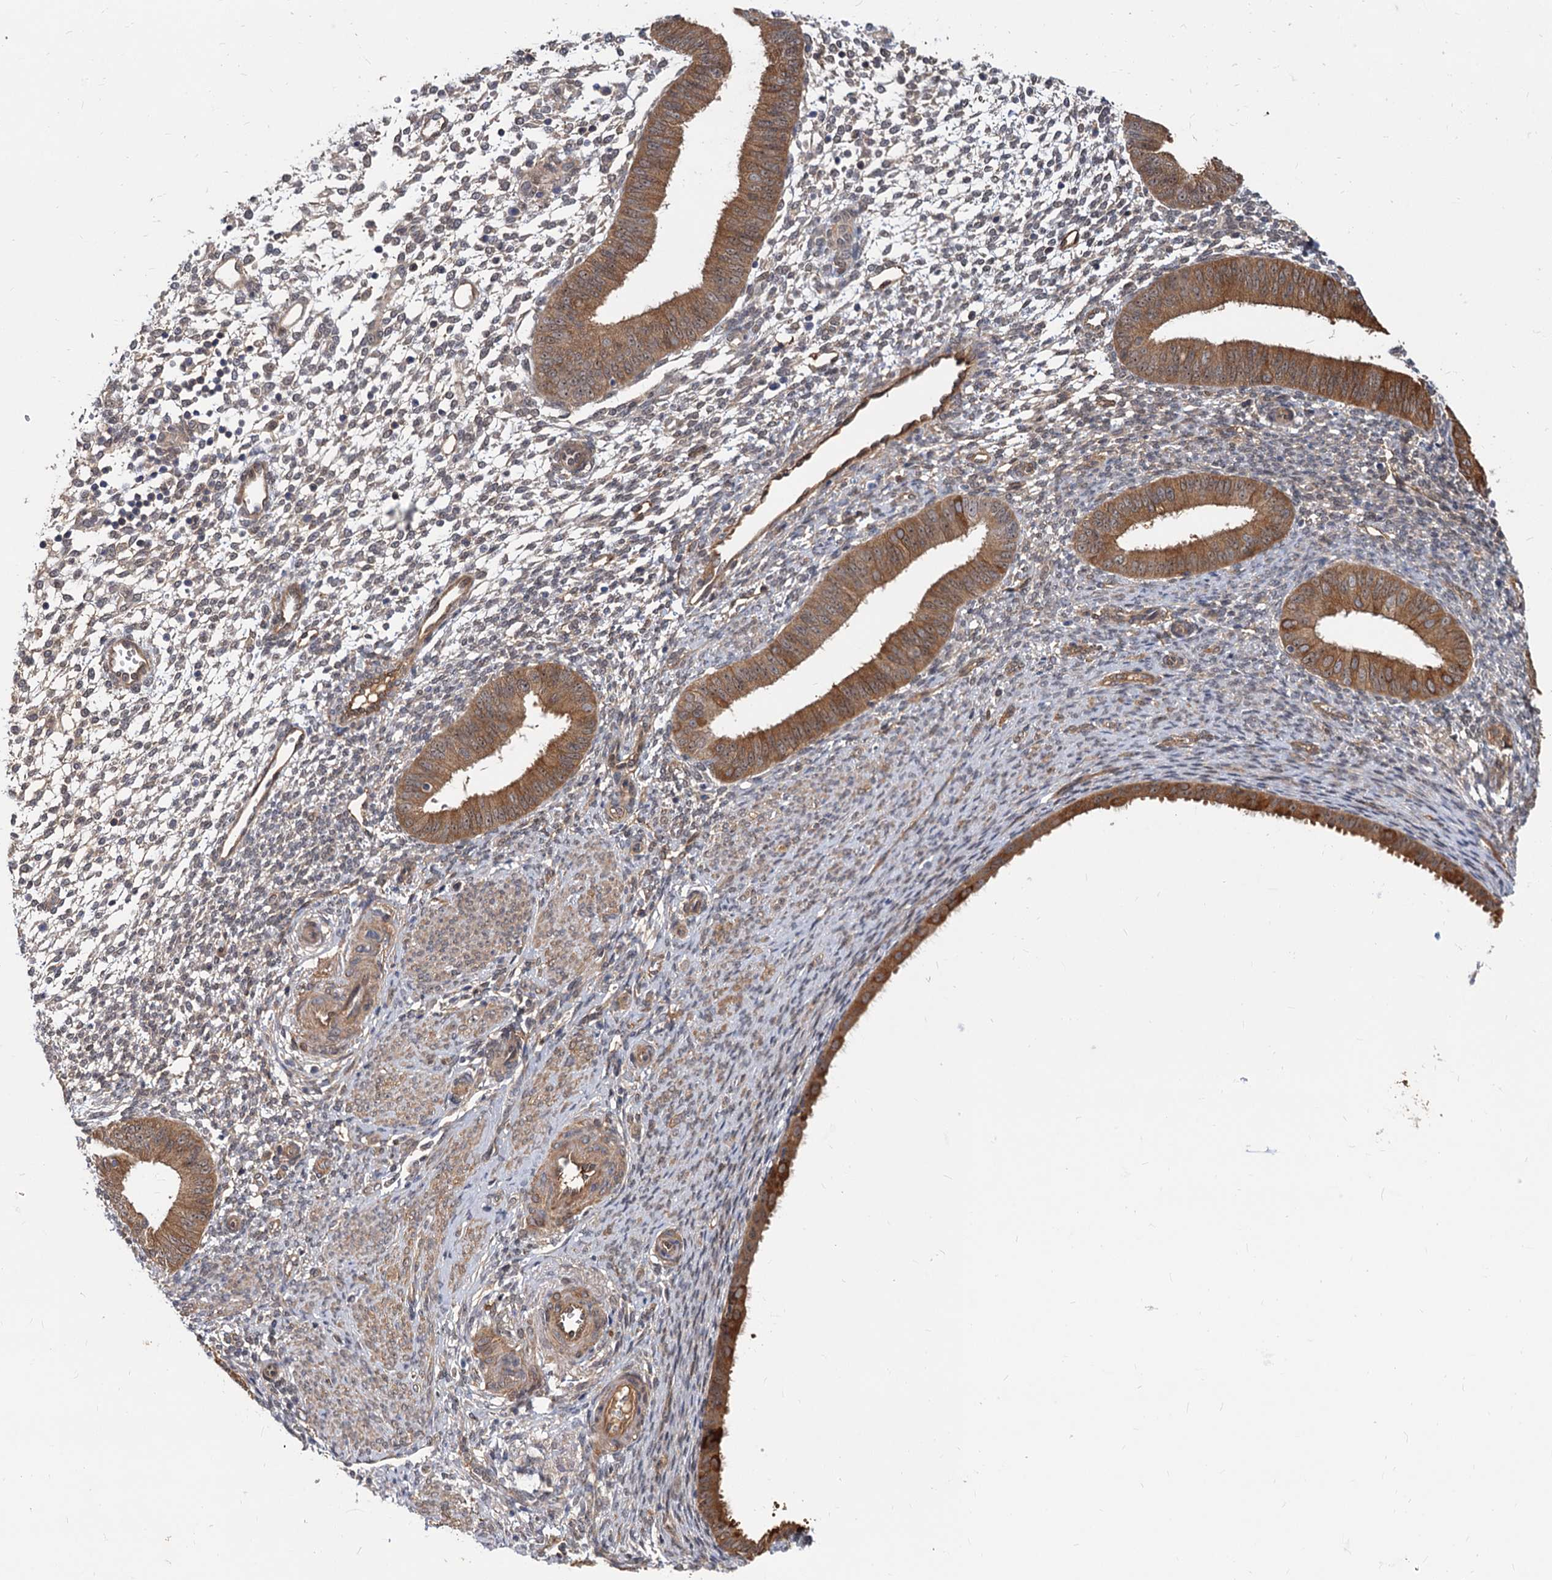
{"staining": {"intensity": "weak", "quantity": "<25%", "location": "cytoplasmic/membranous"}, "tissue": "endometrium", "cell_type": "Cells in endometrial stroma", "image_type": "normal", "snomed": [{"axis": "morphology", "description": "Normal tissue, NOS"}, {"axis": "topography", "description": "Uterus"}, {"axis": "topography", "description": "Endometrium"}], "caption": "The histopathology image exhibits no staining of cells in endometrial stroma in unremarkable endometrium.", "gene": "SNX15", "patient": {"sex": "female", "age": 48}}